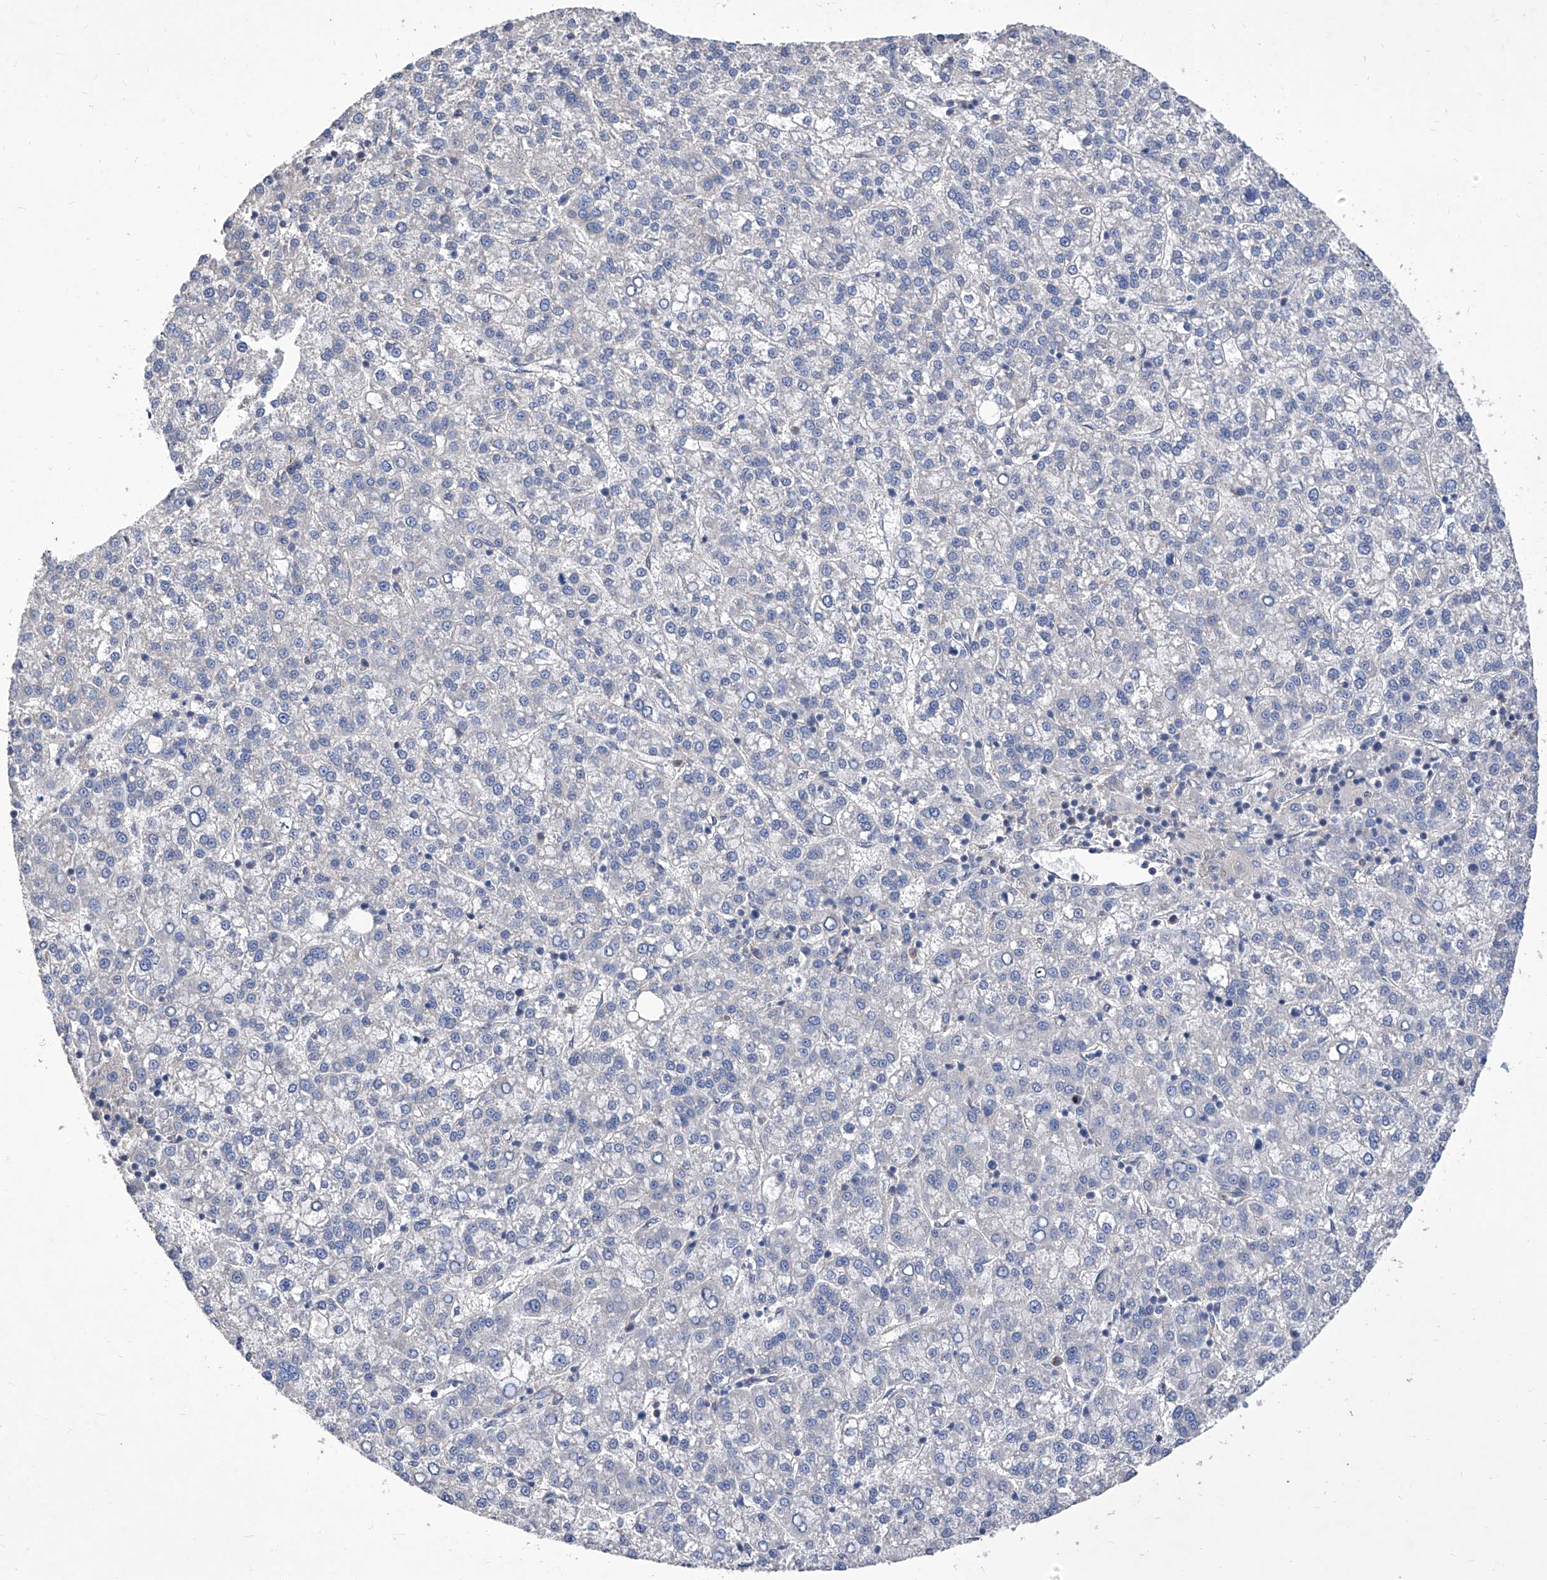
{"staining": {"intensity": "negative", "quantity": "none", "location": "none"}, "tissue": "liver cancer", "cell_type": "Tumor cells", "image_type": "cancer", "snomed": [{"axis": "morphology", "description": "Carcinoma, Hepatocellular, NOS"}, {"axis": "topography", "description": "Liver"}], "caption": "A high-resolution image shows immunohistochemistry (IHC) staining of liver hepatocellular carcinoma, which demonstrates no significant staining in tumor cells.", "gene": "TJAP1", "patient": {"sex": "female", "age": 58}}